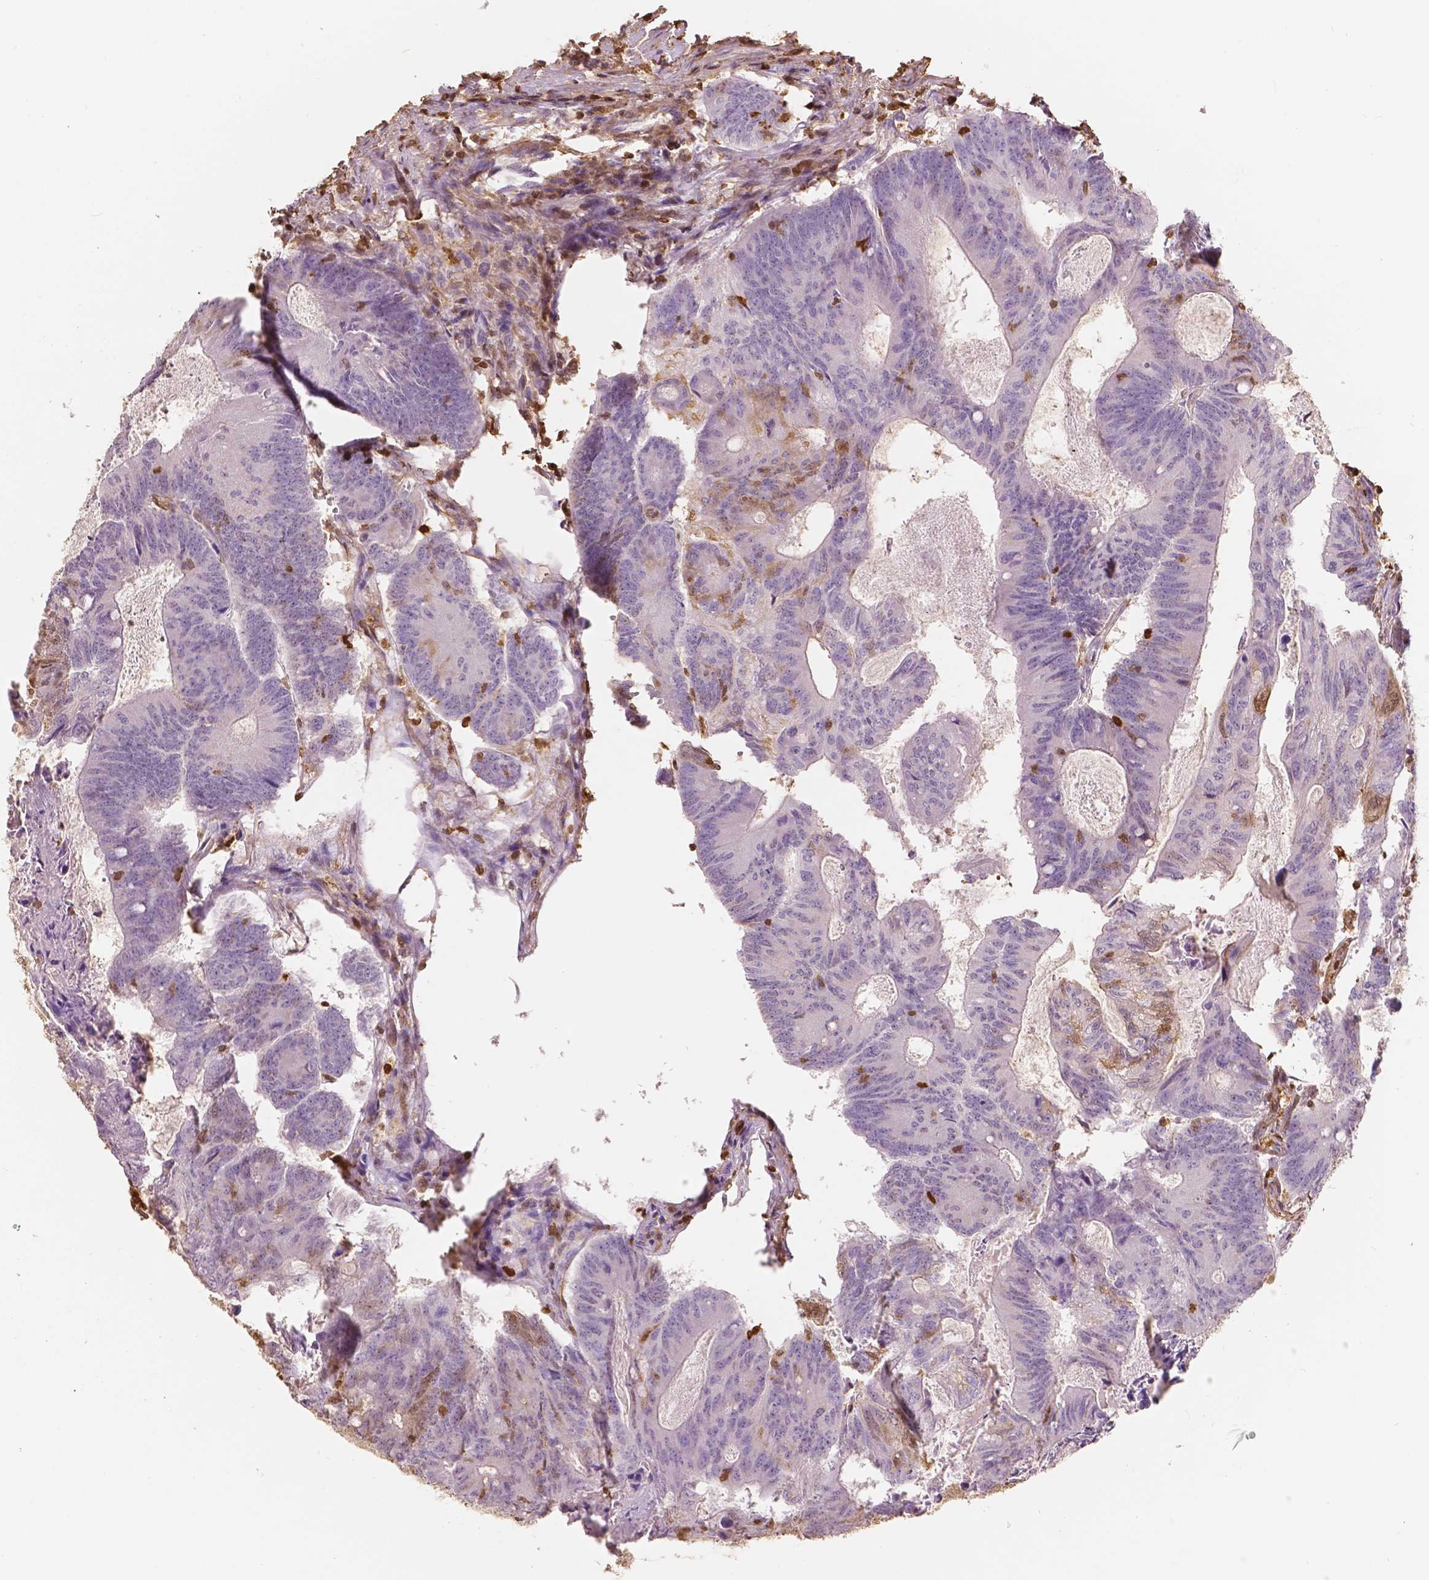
{"staining": {"intensity": "negative", "quantity": "none", "location": "none"}, "tissue": "colorectal cancer", "cell_type": "Tumor cells", "image_type": "cancer", "snomed": [{"axis": "morphology", "description": "Adenocarcinoma, NOS"}, {"axis": "topography", "description": "Colon"}], "caption": "IHC photomicrograph of neoplastic tissue: colorectal cancer (adenocarcinoma) stained with DAB (3,3'-diaminobenzidine) demonstrates no significant protein positivity in tumor cells.", "gene": "S100A4", "patient": {"sex": "female", "age": 70}}